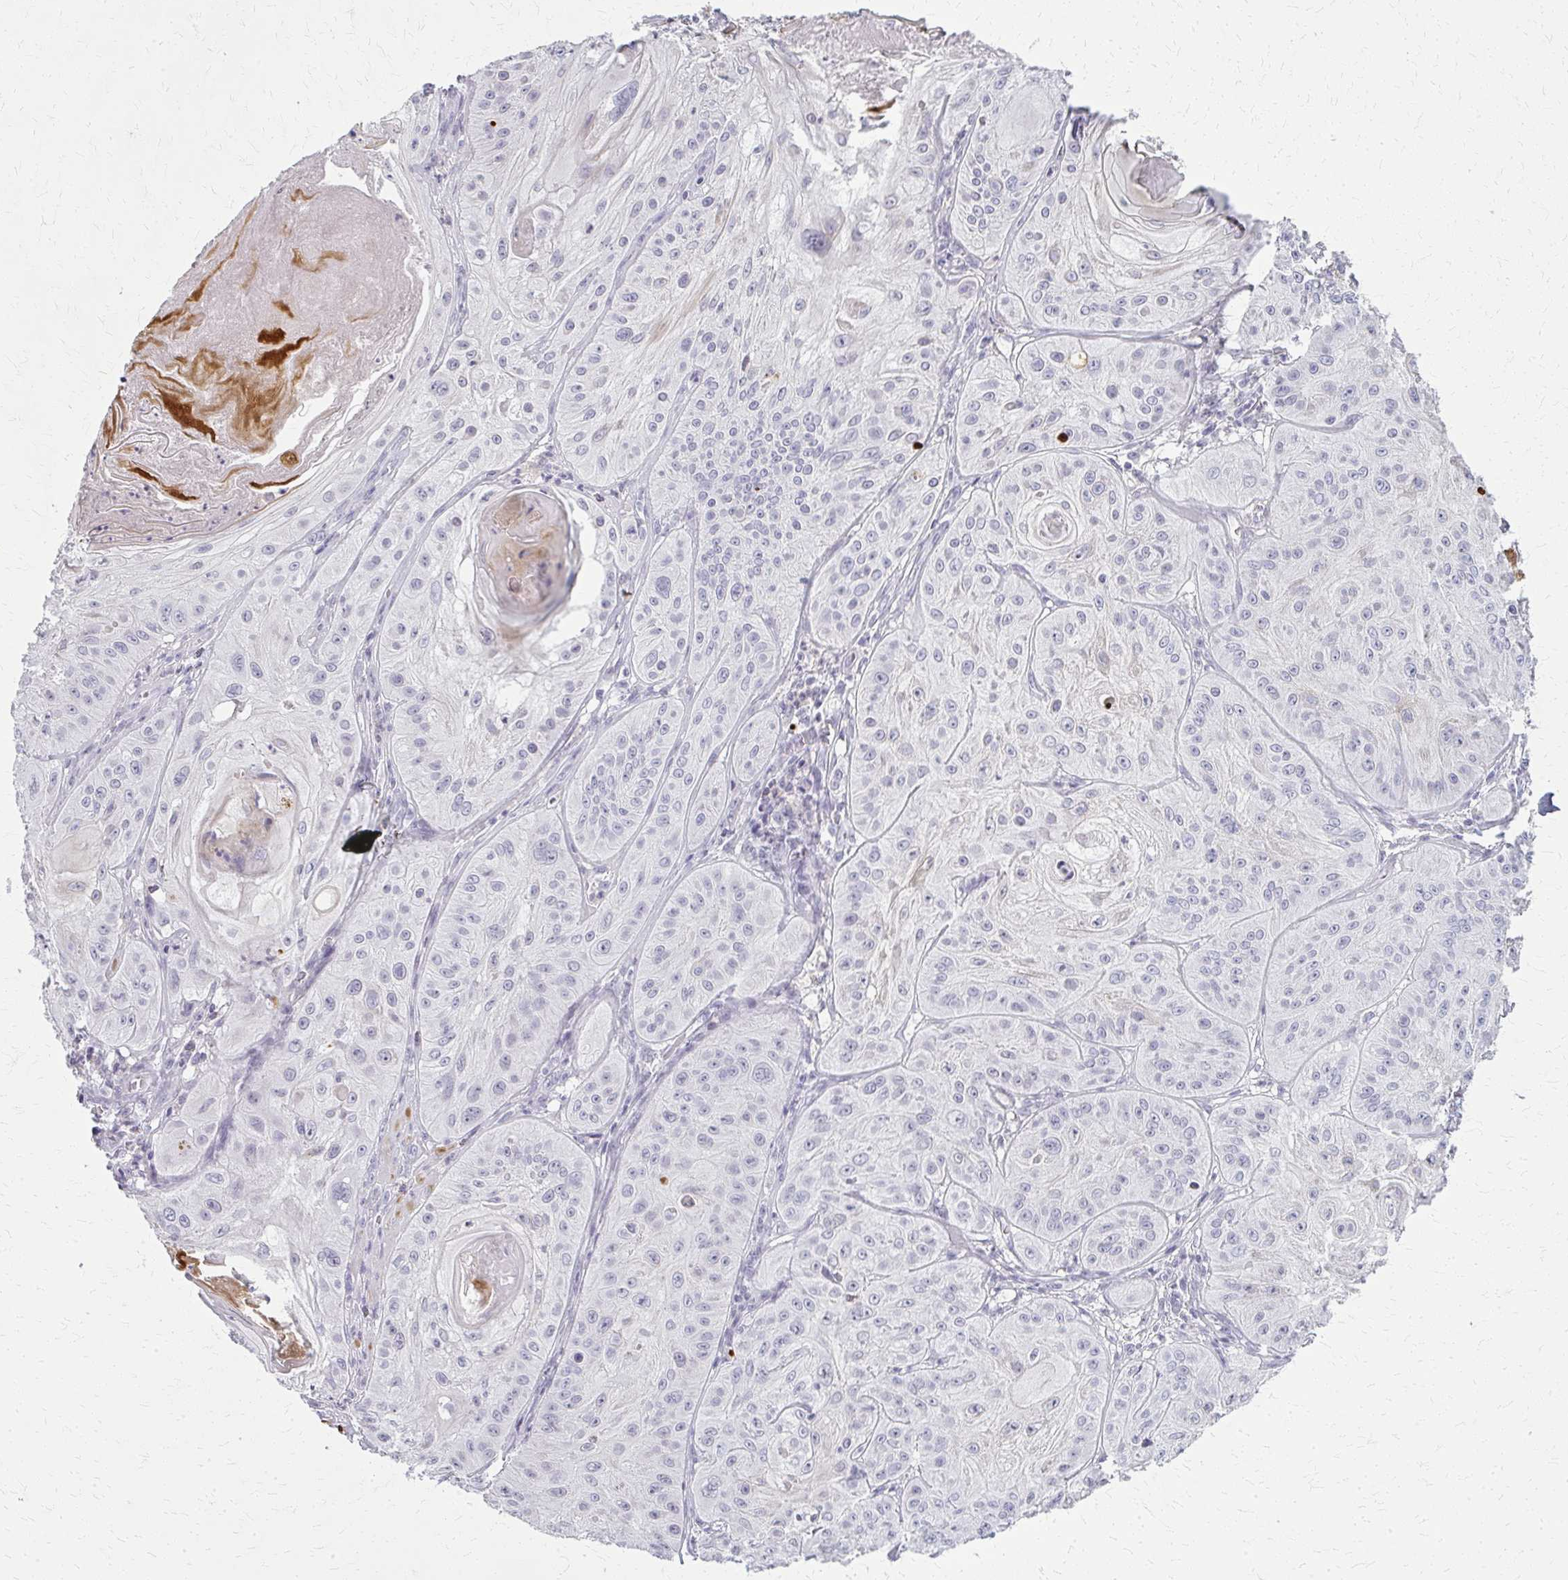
{"staining": {"intensity": "negative", "quantity": "none", "location": "none"}, "tissue": "skin cancer", "cell_type": "Tumor cells", "image_type": "cancer", "snomed": [{"axis": "morphology", "description": "Squamous cell carcinoma, NOS"}, {"axis": "topography", "description": "Skin"}], "caption": "Micrograph shows no protein positivity in tumor cells of skin cancer tissue.", "gene": "CASQ2", "patient": {"sex": "male", "age": 85}}